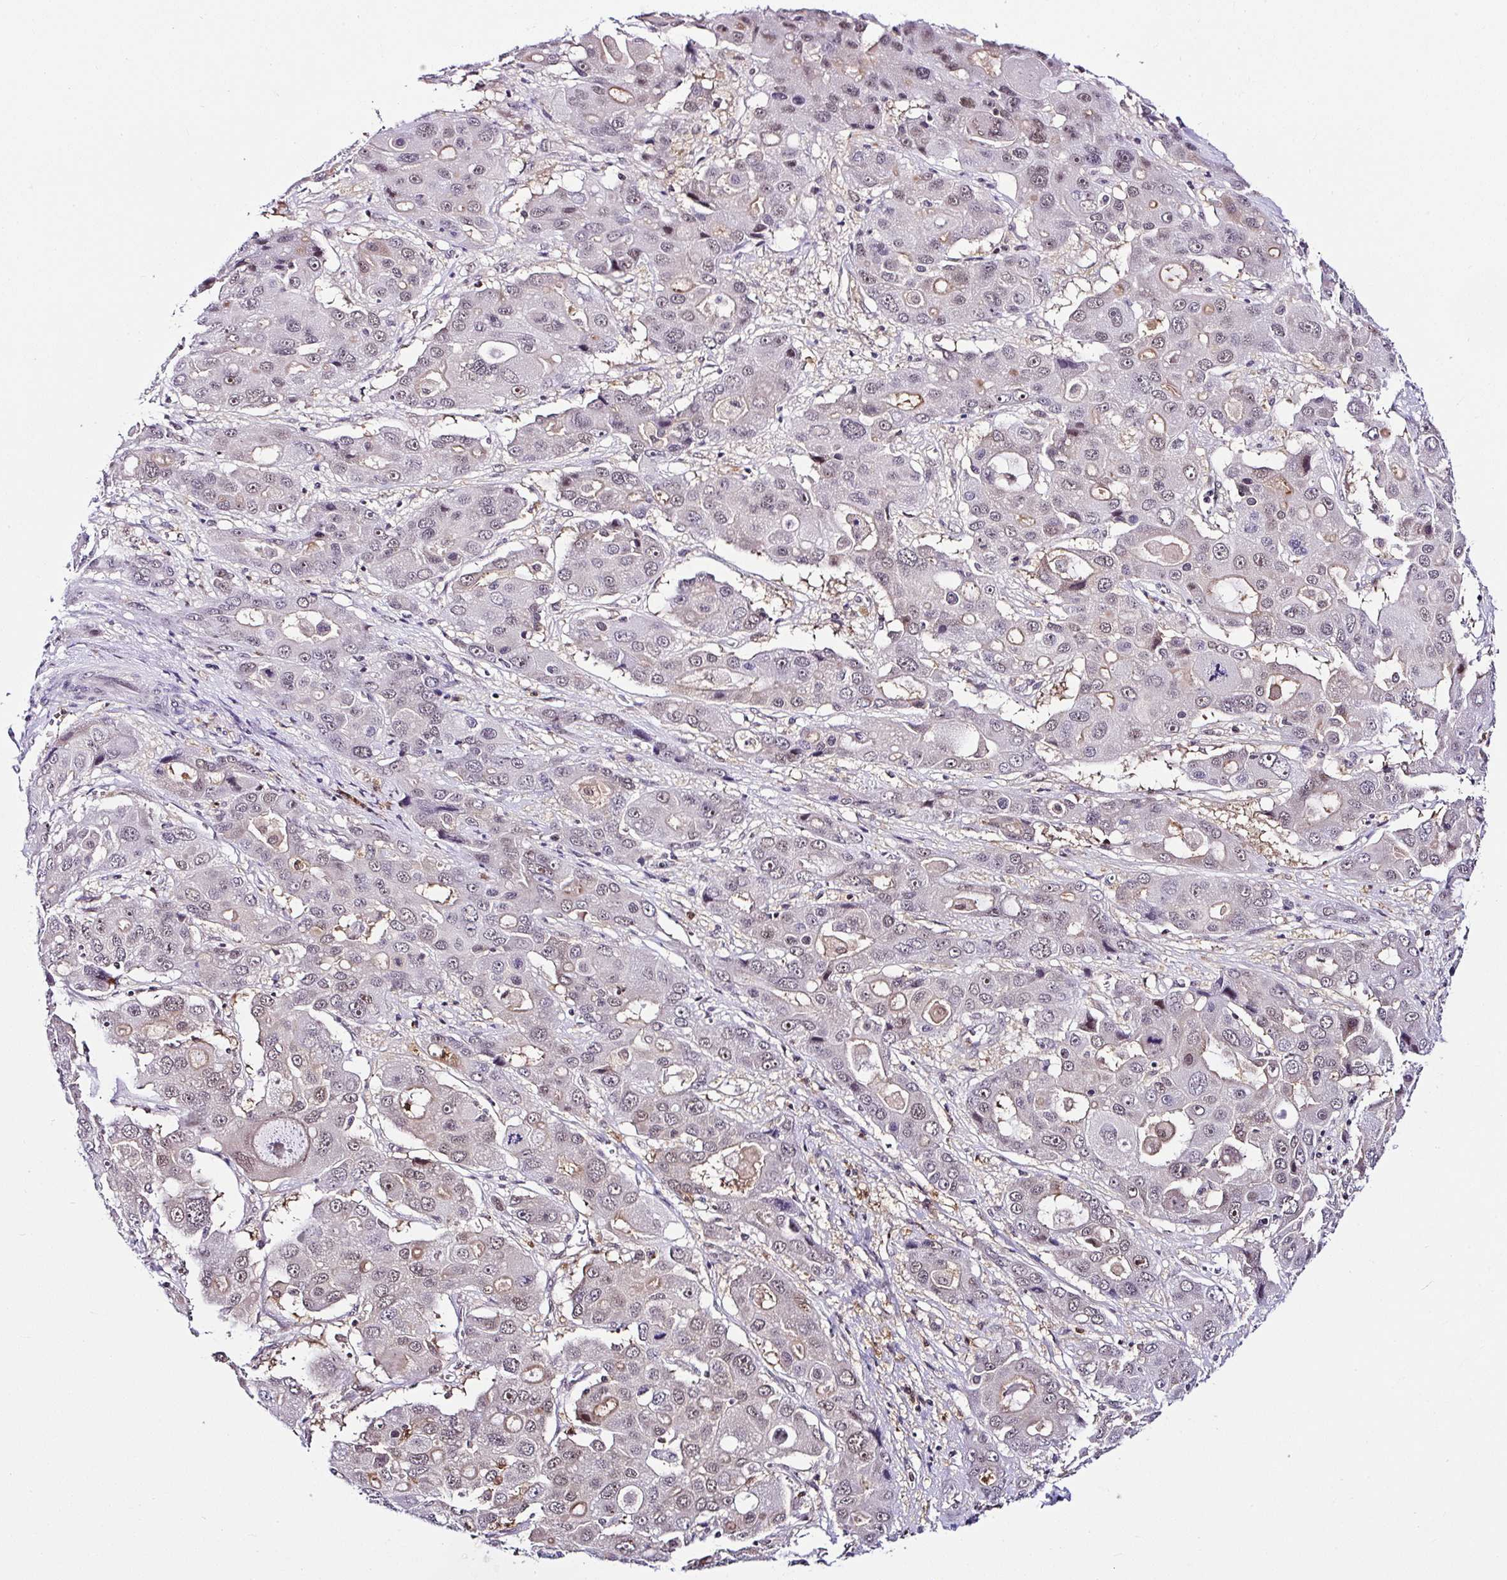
{"staining": {"intensity": "weak", "quantity": "<25%", "location": "nuclear"}, "tissue": "liver cancer", "cell_type": "Tumor cells", "image_type": "cancer", "snomed": [{"axis": "morphology", "description": "Cholangiocarcinoma"}, {"axis": "topography", "description": "Liver"}], "caption": "Immunohistochemistry (IHC) micrograph of neoplastic tissue: liver cholangiocarcinoma stained with DAB (3,3'-diaminobenzidine) displays no significant protein positivity in tumor cells.", "gene": "PIN4", "patient": {"sex": "male", "age": 67}}